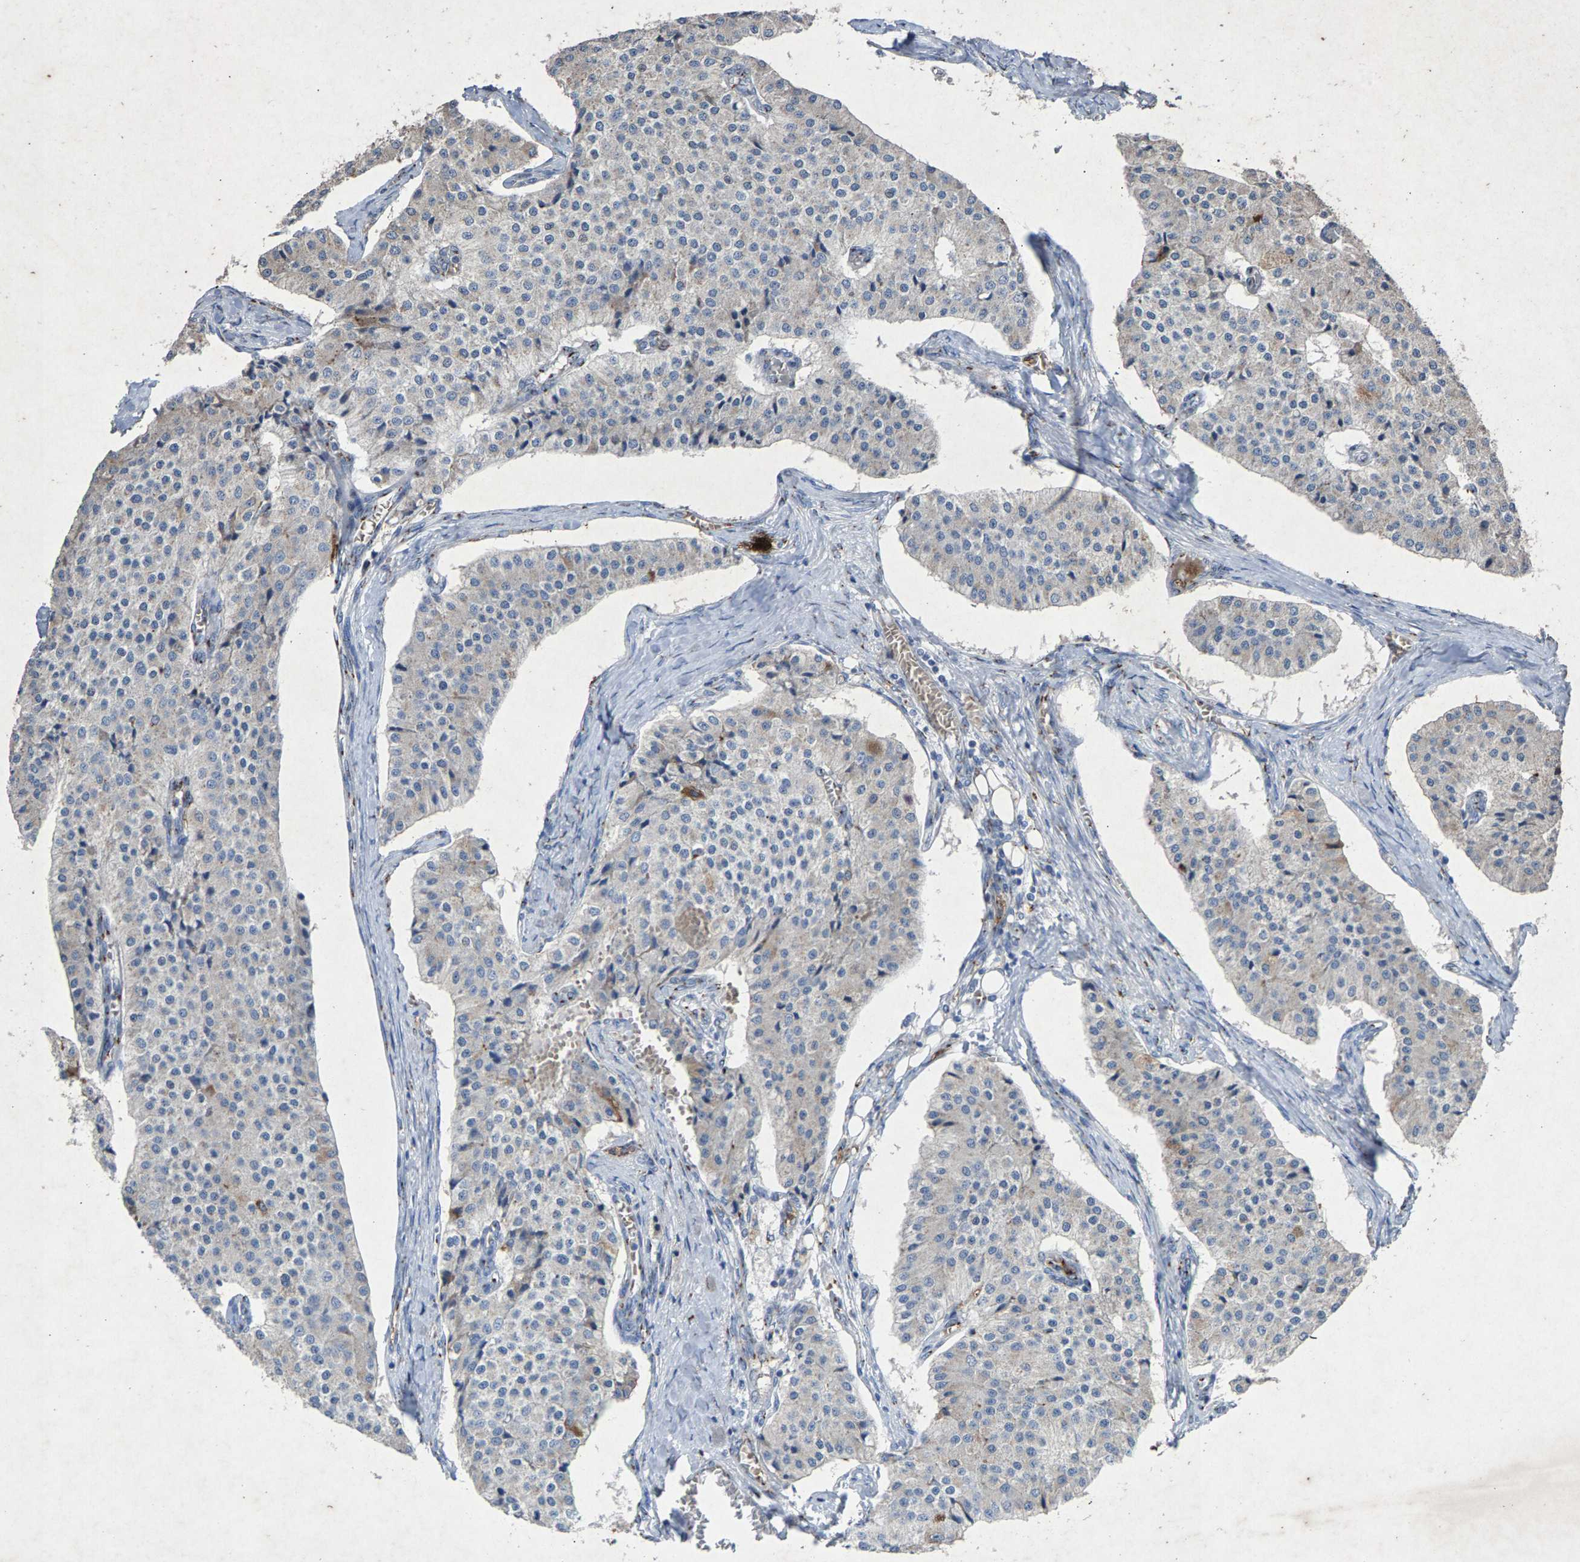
{"staining": {"intensity": "negative", "quantity": "none", "location": "none"}, "tissue": "carcinoid", "cell_type": "Tumor cells", "image_type": "cancer", "snomed": [{"axis": "morphology", "description": "Carcinoid, malignant, NOS"}, {"axis": "topography", "description": "Colon"}], "caption": "This is an immunohistochemistry photomicrograph of carcinoid. There is no positivity in tumor cells.", "gene": "MAN2A1", "patient": {"sex": "female", "age": 52}}